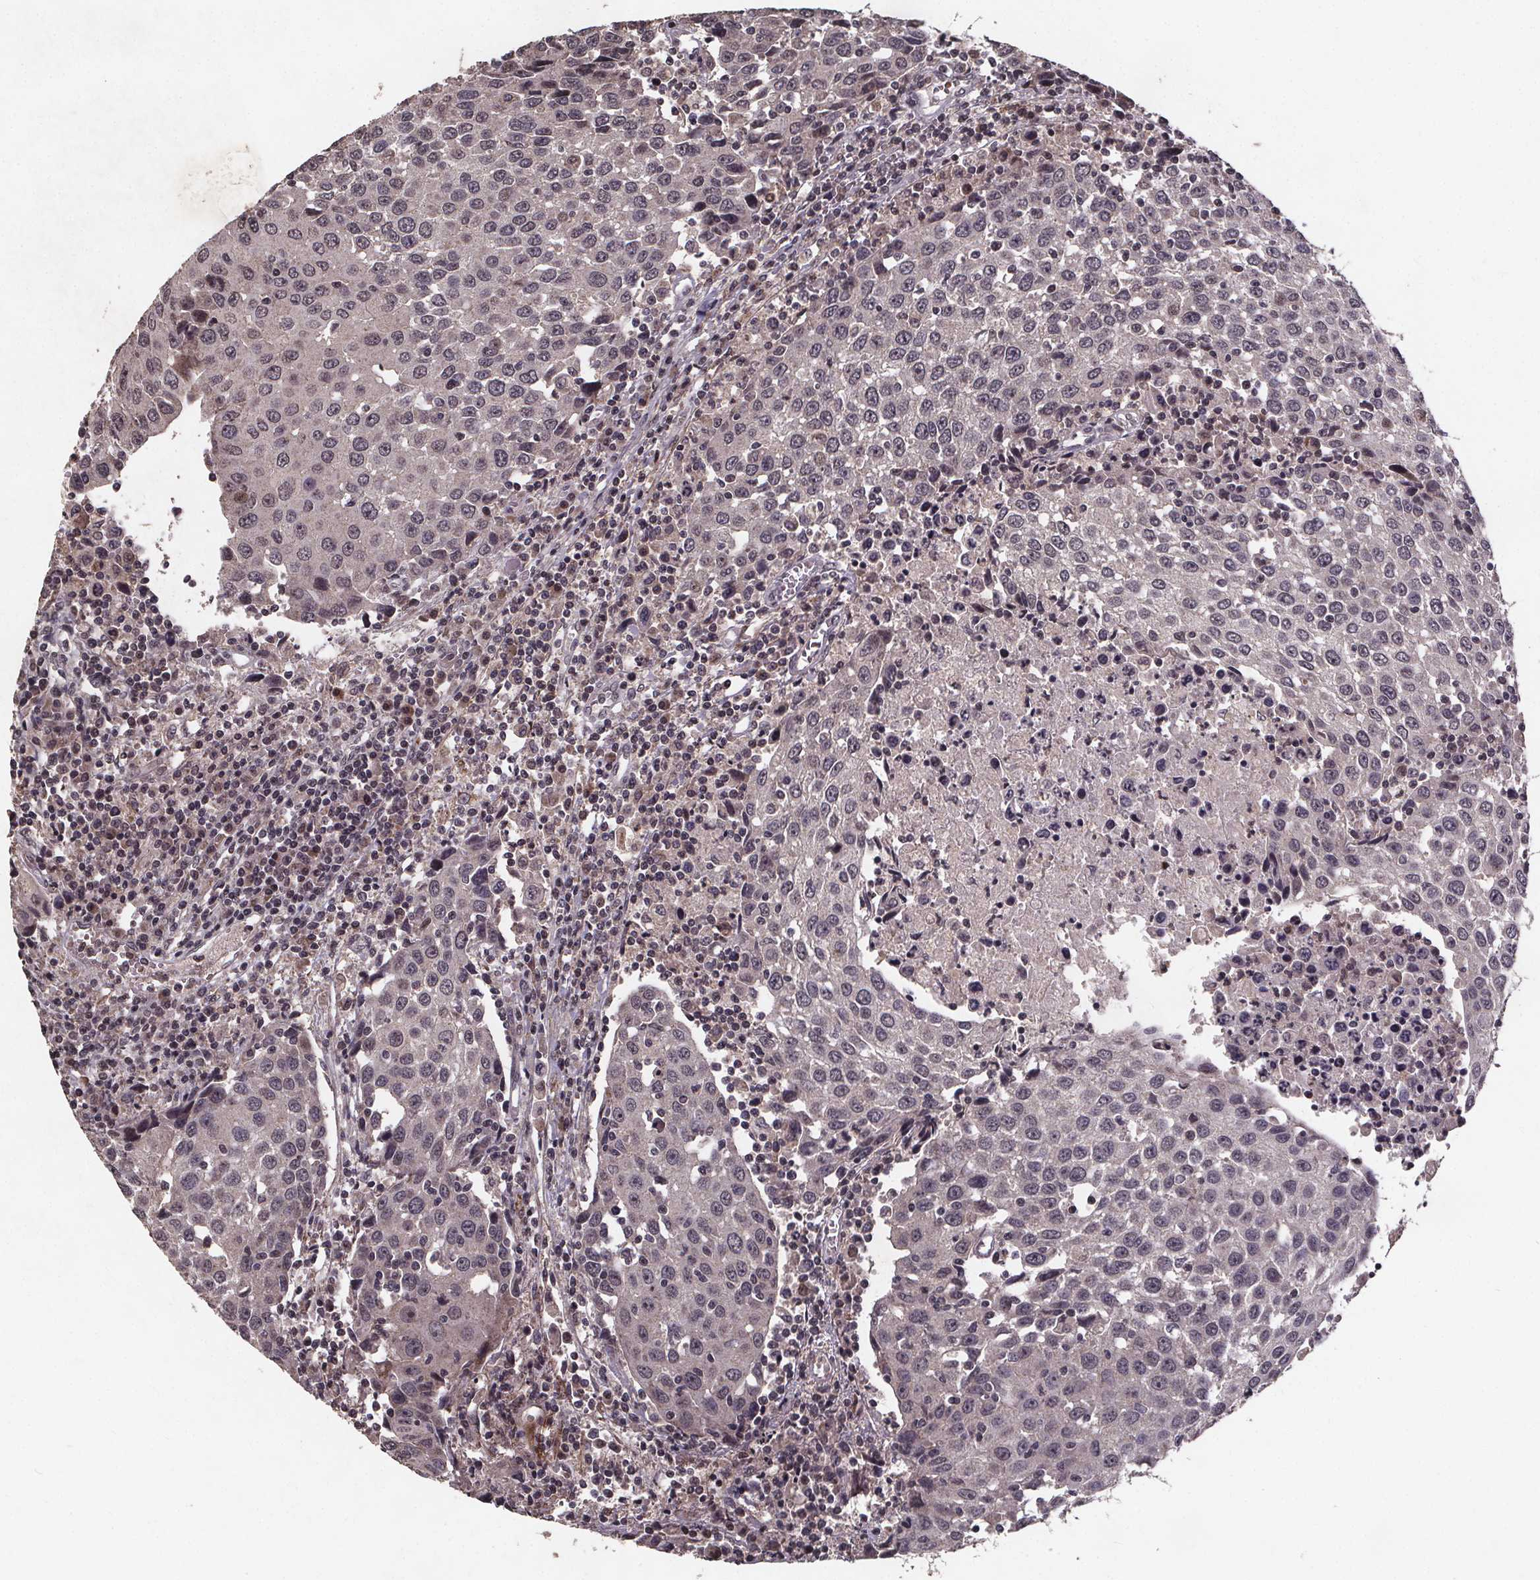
{"staining": {"intensity": "negative", "quantity": "none", "location": "none"}, "tissue": "urothelial cancer", "cell_type": "Tumor cells", "image_type": "cancer", "snomed": [{"axis": "morphology", "description": "Urothelial carcinoma, High grade"}, {"axis": "topography", "description": "Urinary bladder"}], "caption": "This is a photomicrograph of IHC staining of high-grade urothelial carcinoma, which shows no staining in tumor cells. (Brightfield microscopy of DAB immunohistochemistry (IHC) at high magnification).", "gene": "GPX3", "patient": {"sex": "female", "age": 85}}